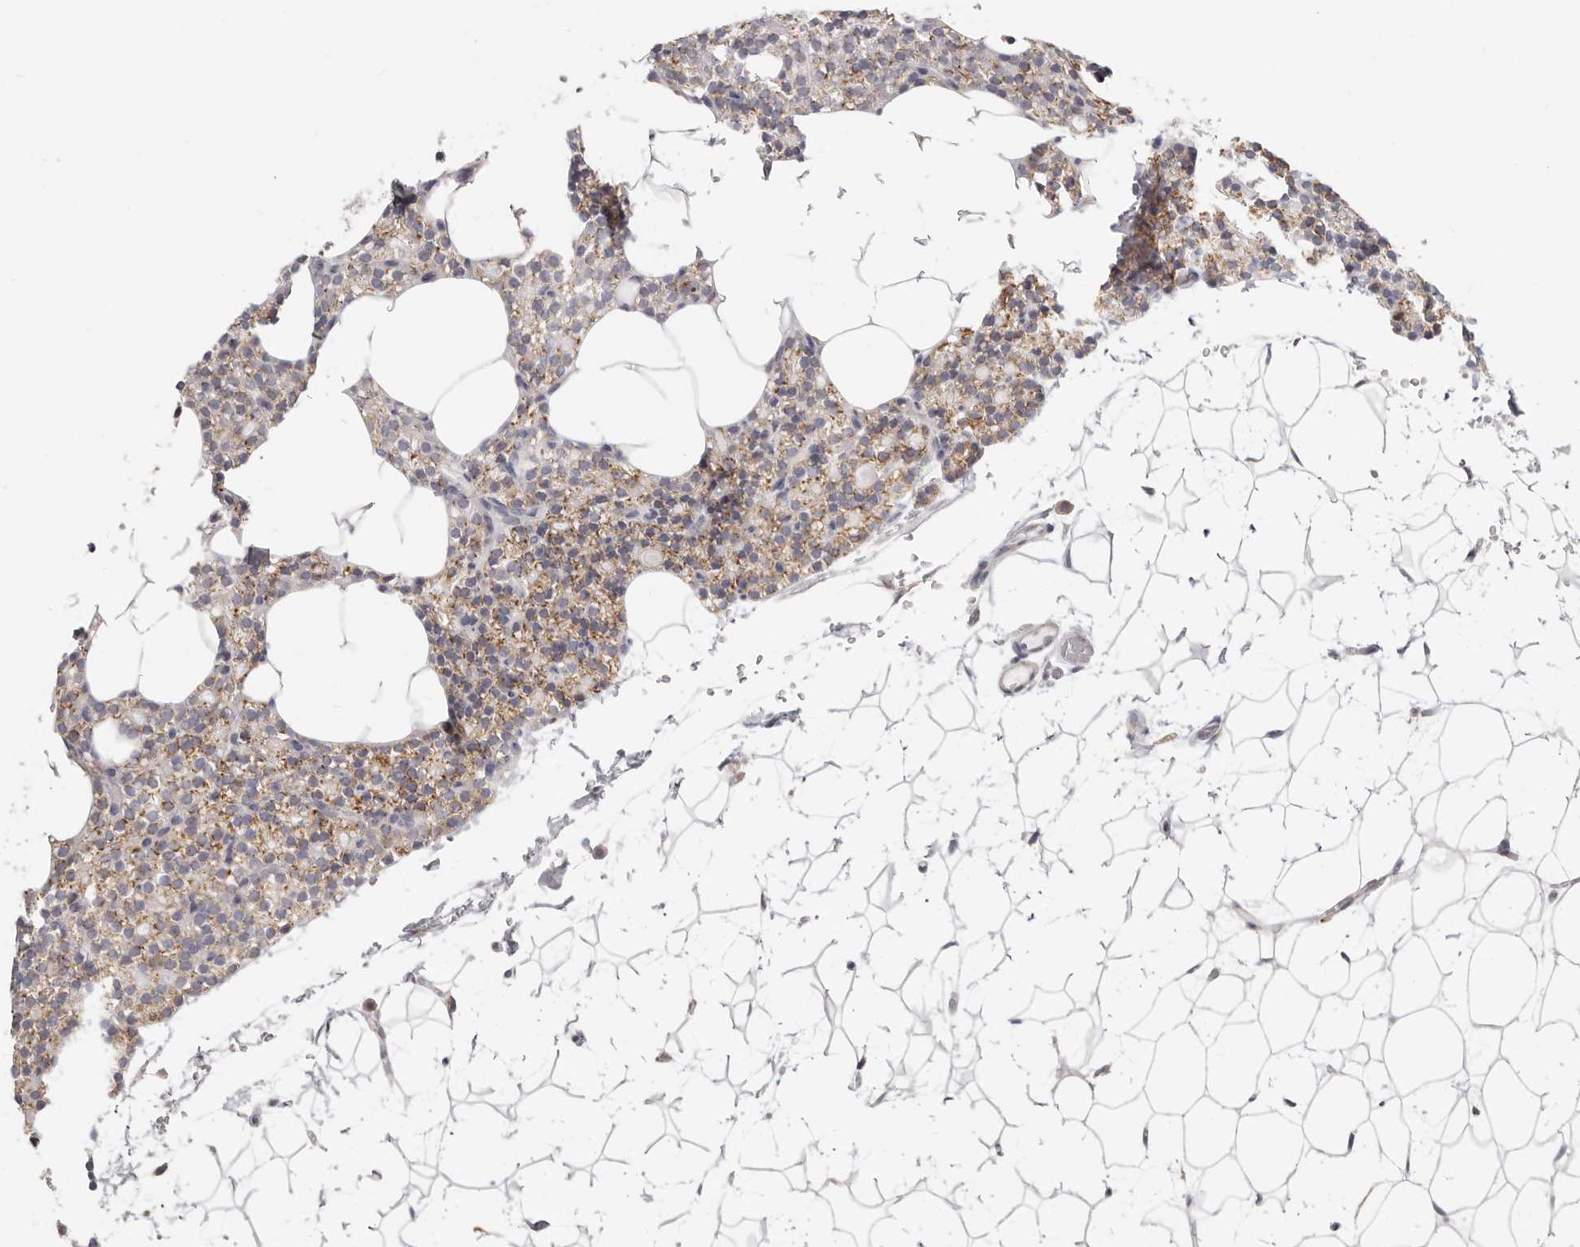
{"staining": {"intensity": "moderate", "quantity": ">75%", "location": "cytoplasmic/membranous"}, "tissue": "parathyroid gland", "cell_type": "Glandular cells", "image_type": "normal", "snomed": [{"axis": "morphology", "description": "Normal tissue, NOS"}, {"axis": "topography", "description": "Parathyroid gland"}], "caption": "Immunohistochemical staining of unremarkable human parathyroid gland reveals moderate cytoplasmic/membranous protein staining in approximately >75% of glandular cells.", "gene": "IL32", "patient": {"sex": "female", "age": 56}}